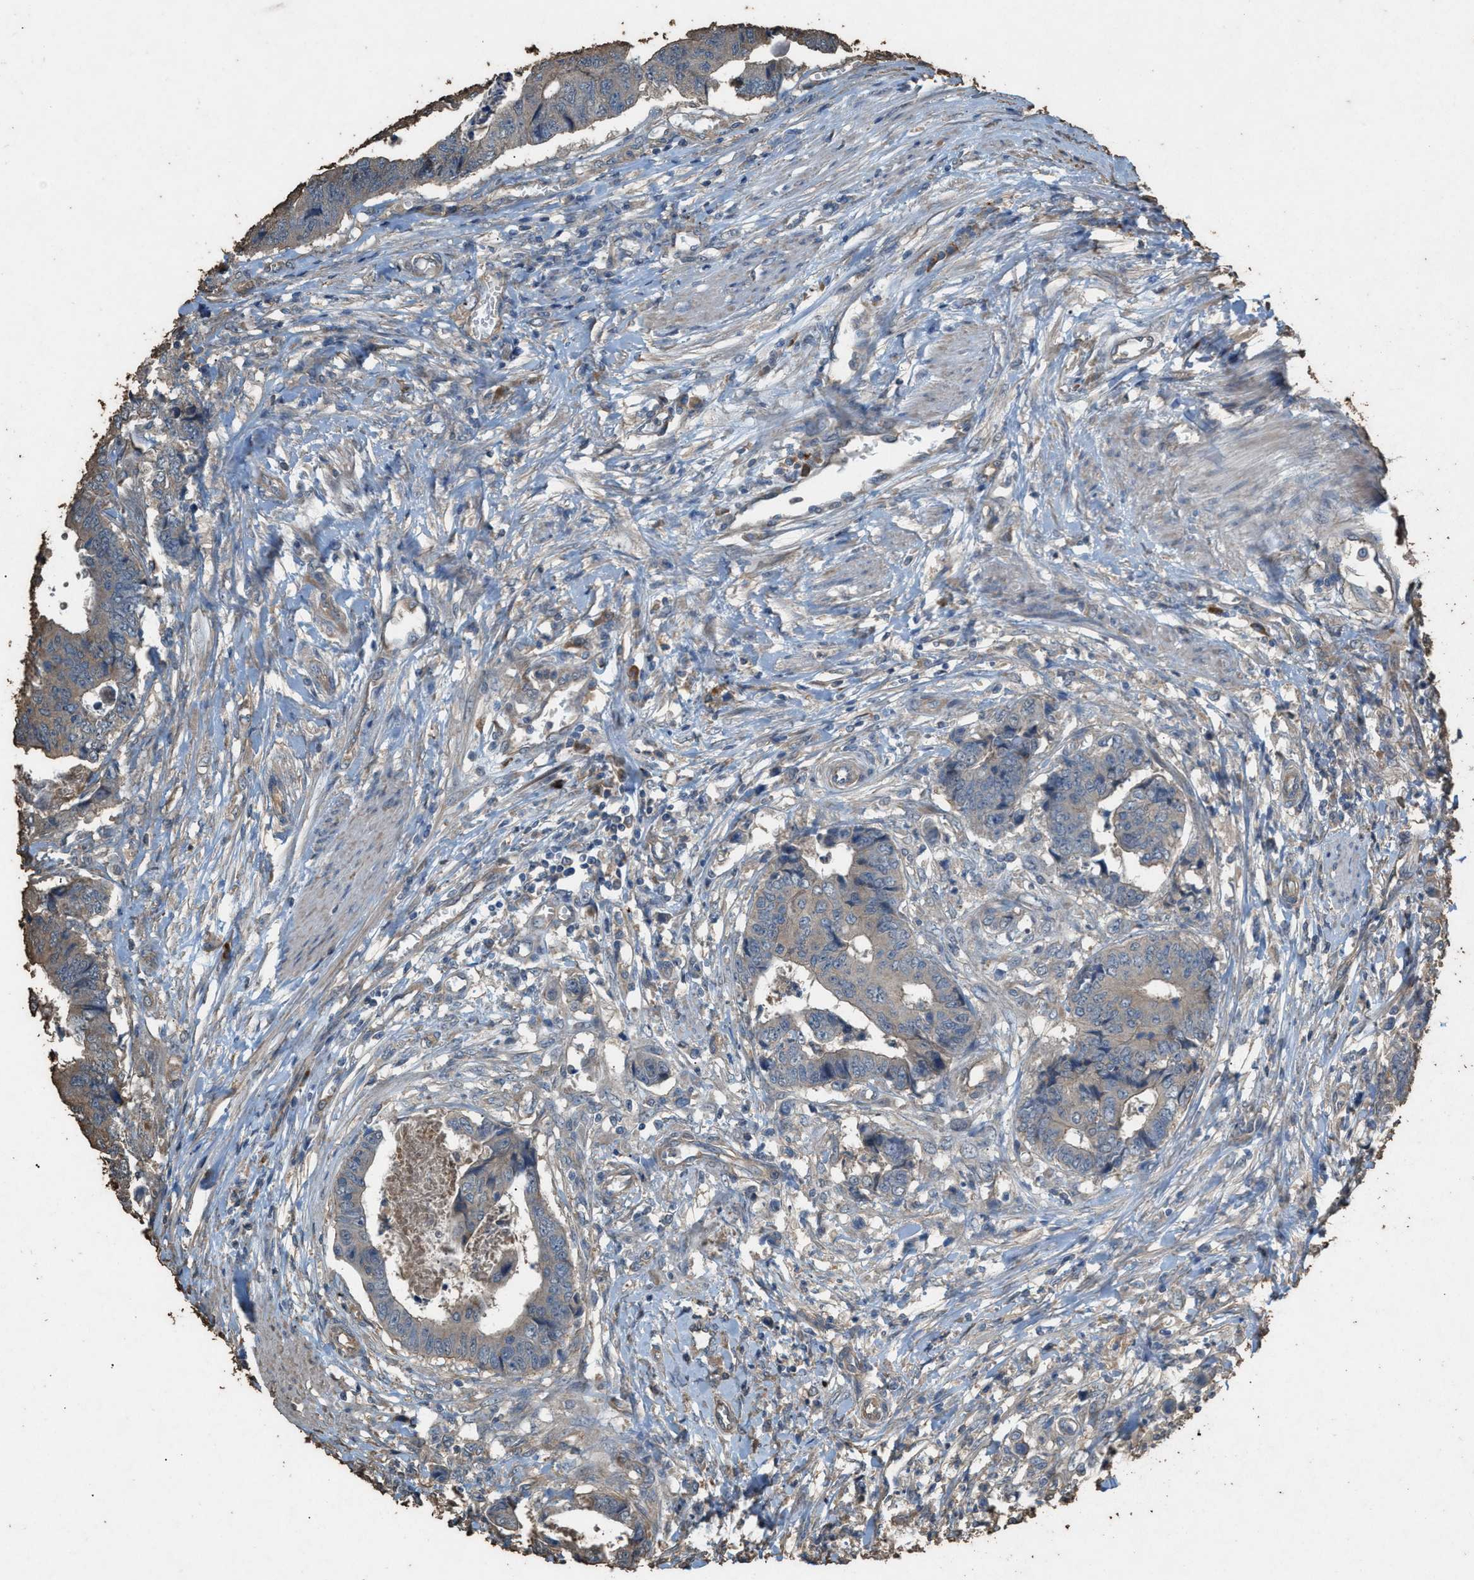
{"staining": {"intensity": "negative", "quantity": "none", "location": "none"}, "tissue": "colorectal cancer", "cell_type": "Tumor cells", "image_type": "cancer", "snomed": [{"axis": "morphology", "description": "Adenocarcinoma, NOS"}, {"axis": "topography", "description": "Rectum"}], "caption": "Immunohistochemistry (IHC) photomicrograph of neoplastic tissue: colorectal cancer stained with DAB shows no significant protein staining in tumor cells. (DAB immunohistochemistry (IHC) visualized using brightfield microscopy, high magnification).", "gene": "DCAF7", "patient": {"sex": "male", "age": 84}}